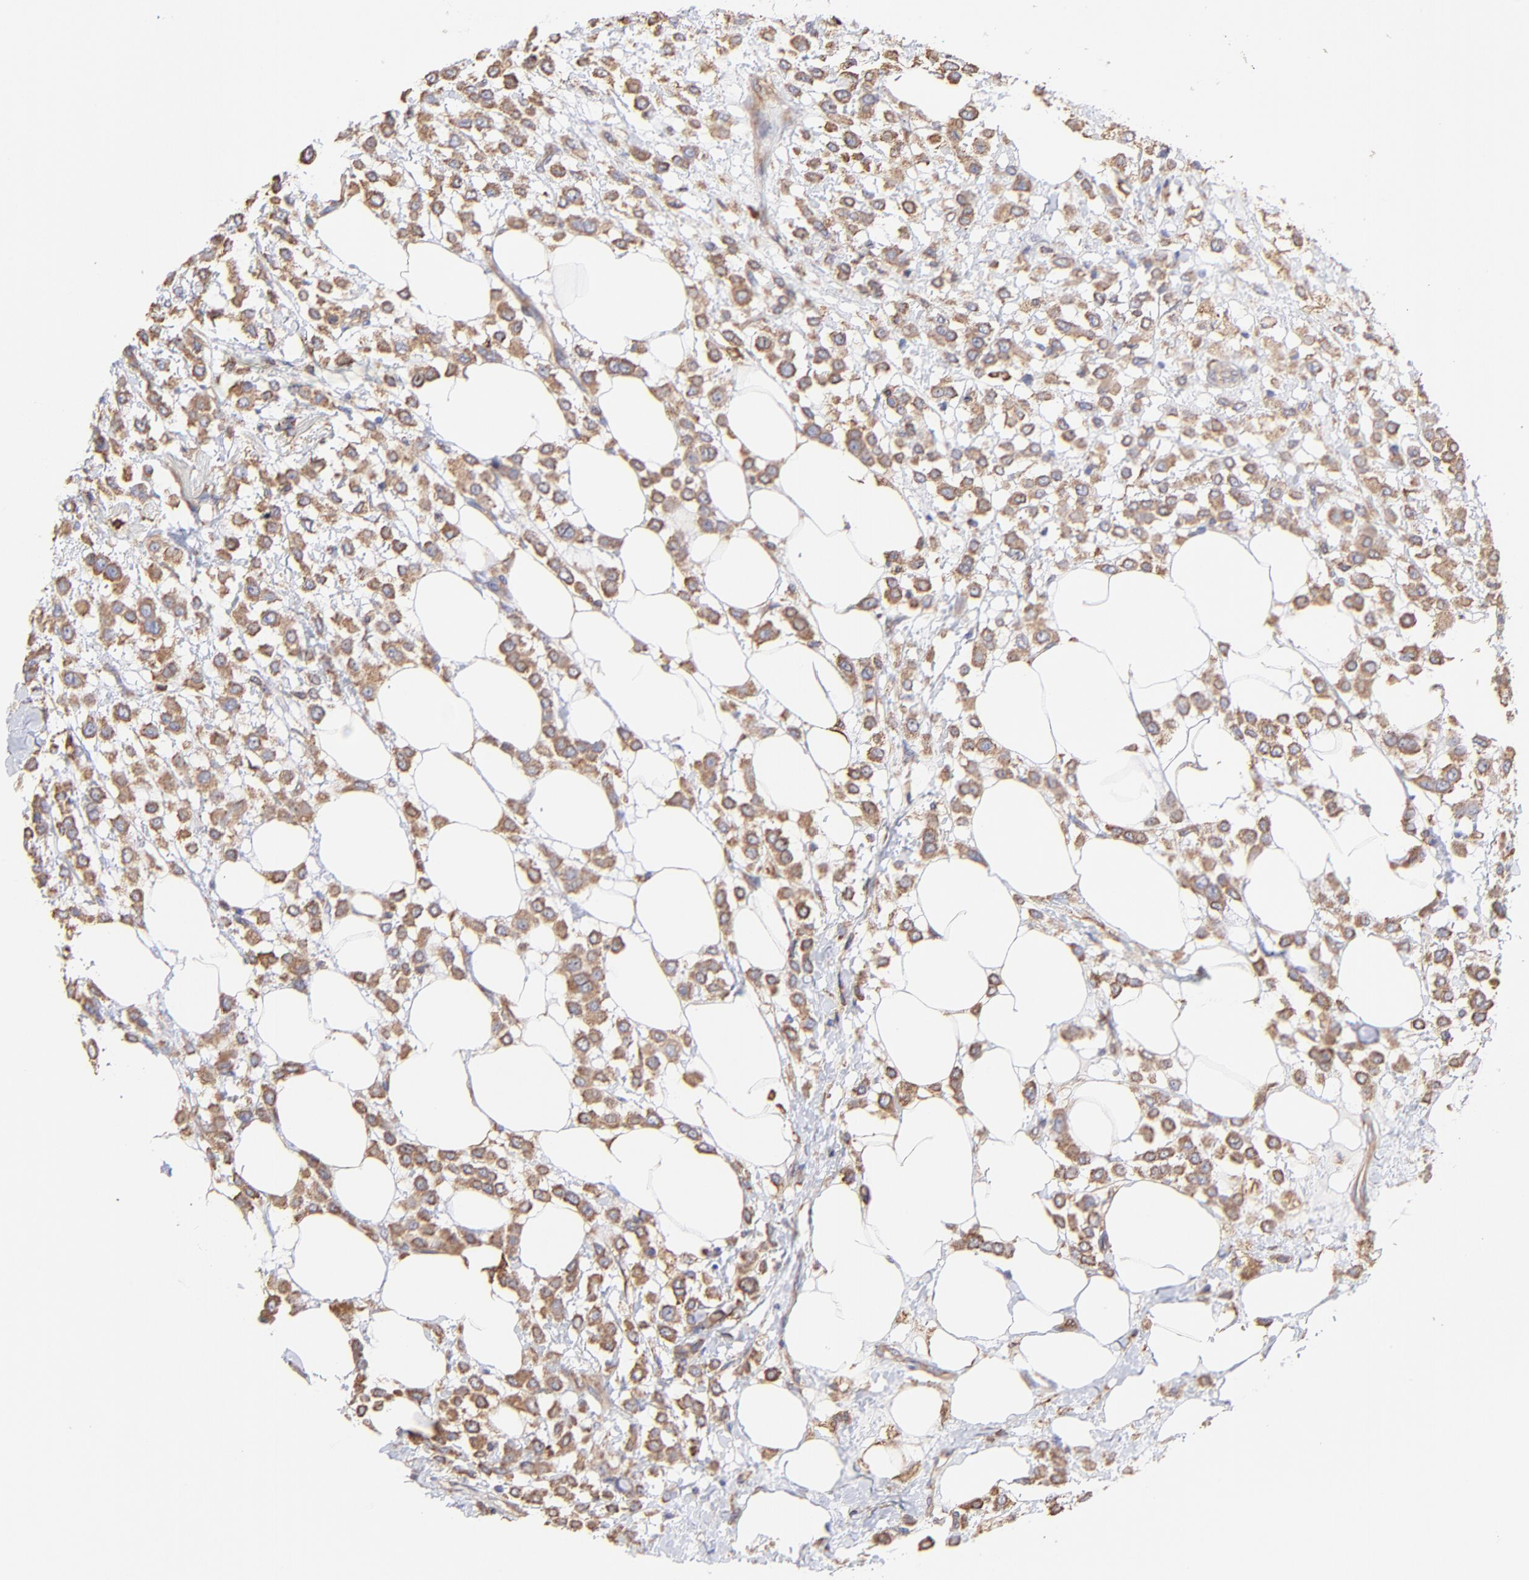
{"staining": {"intensity": "moderate", "quantity": ">75%", "location": "cytoplasmic/membranous"}, "tissue": "breast cancer", "cell_type": "Tumor cells", "image_type": "cancer", "snomed": [{"axis": "morphology", "description": "Lobular carcinoma"}, {"axis": "topography", "description": "Breast"}], "caption": "Lobular carcinoma (breast) stained with a brown dye demonstrates moderate cytoplasmic/membranous positive positivity in approximately >75% of tumor cells.", "gene": "PFKM", "patient": {"sex": "female", "age": 85}}